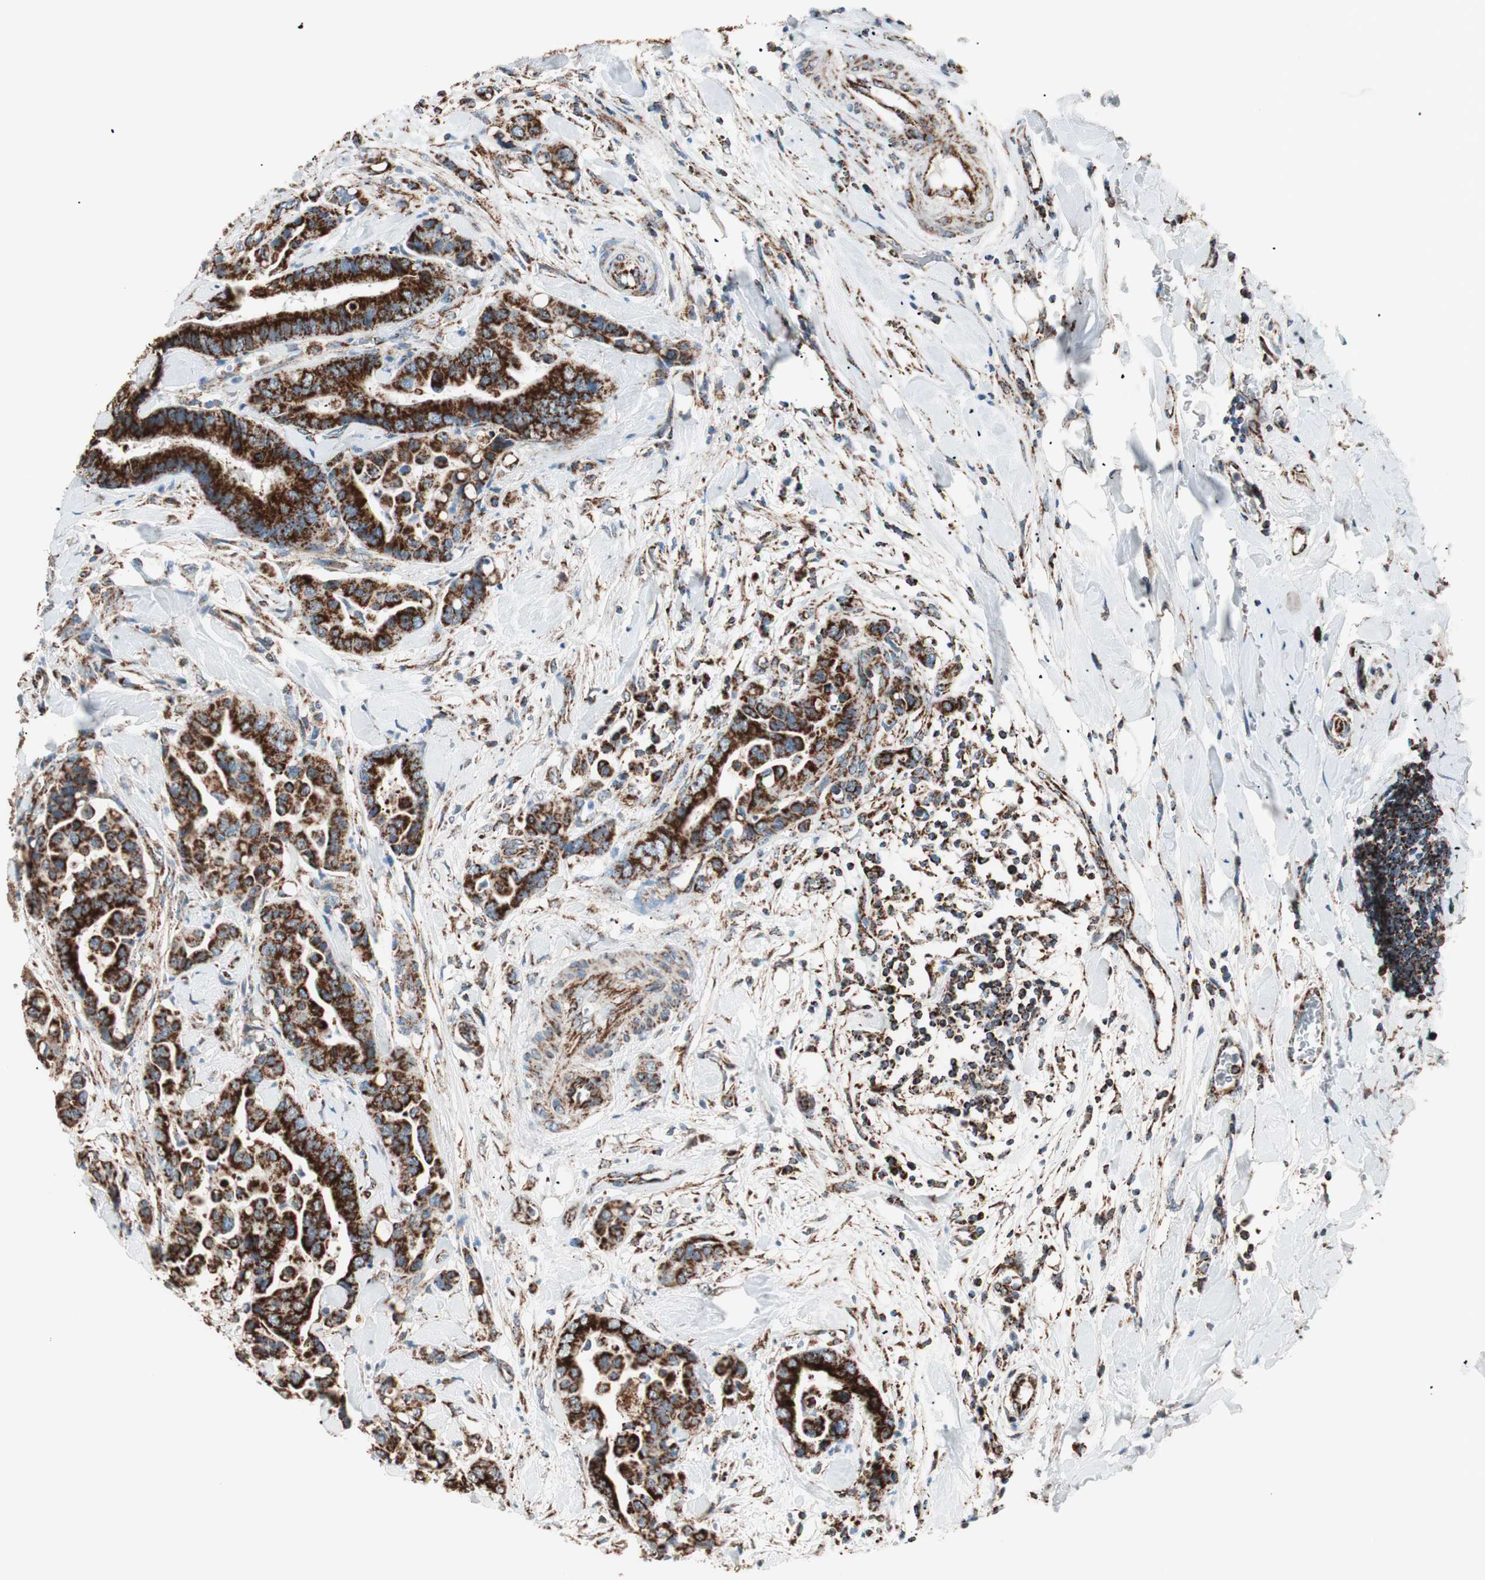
{"staining": {"intensity": "strong", "quantity": ">75%", "location": "cytoplasmic/membranous"}, "tissue": "colorectal cancer", "cell_type": "Tumor cells", "image_type": "cancer", "snomed": [{"axis": "morphology", "description": "Normal tissue, NOS"}, {"axis": "morphology", "description": "Adenocarcinoma, NOS"}, {"axis": "topography", "description": "Colon"}], "caption": "Immunohistochemical staining of human adenocarcinoma (colorectal) demonstrates strong cytoplasmic/membranous protein staining in approximately >75% of tumor cells. Immunohistochemistry (ihc) stains the protein of interest in brown and the nuclei are stained blue.", "gene": "TOMM22", "patient": {"sex": "male", "age": 82}}